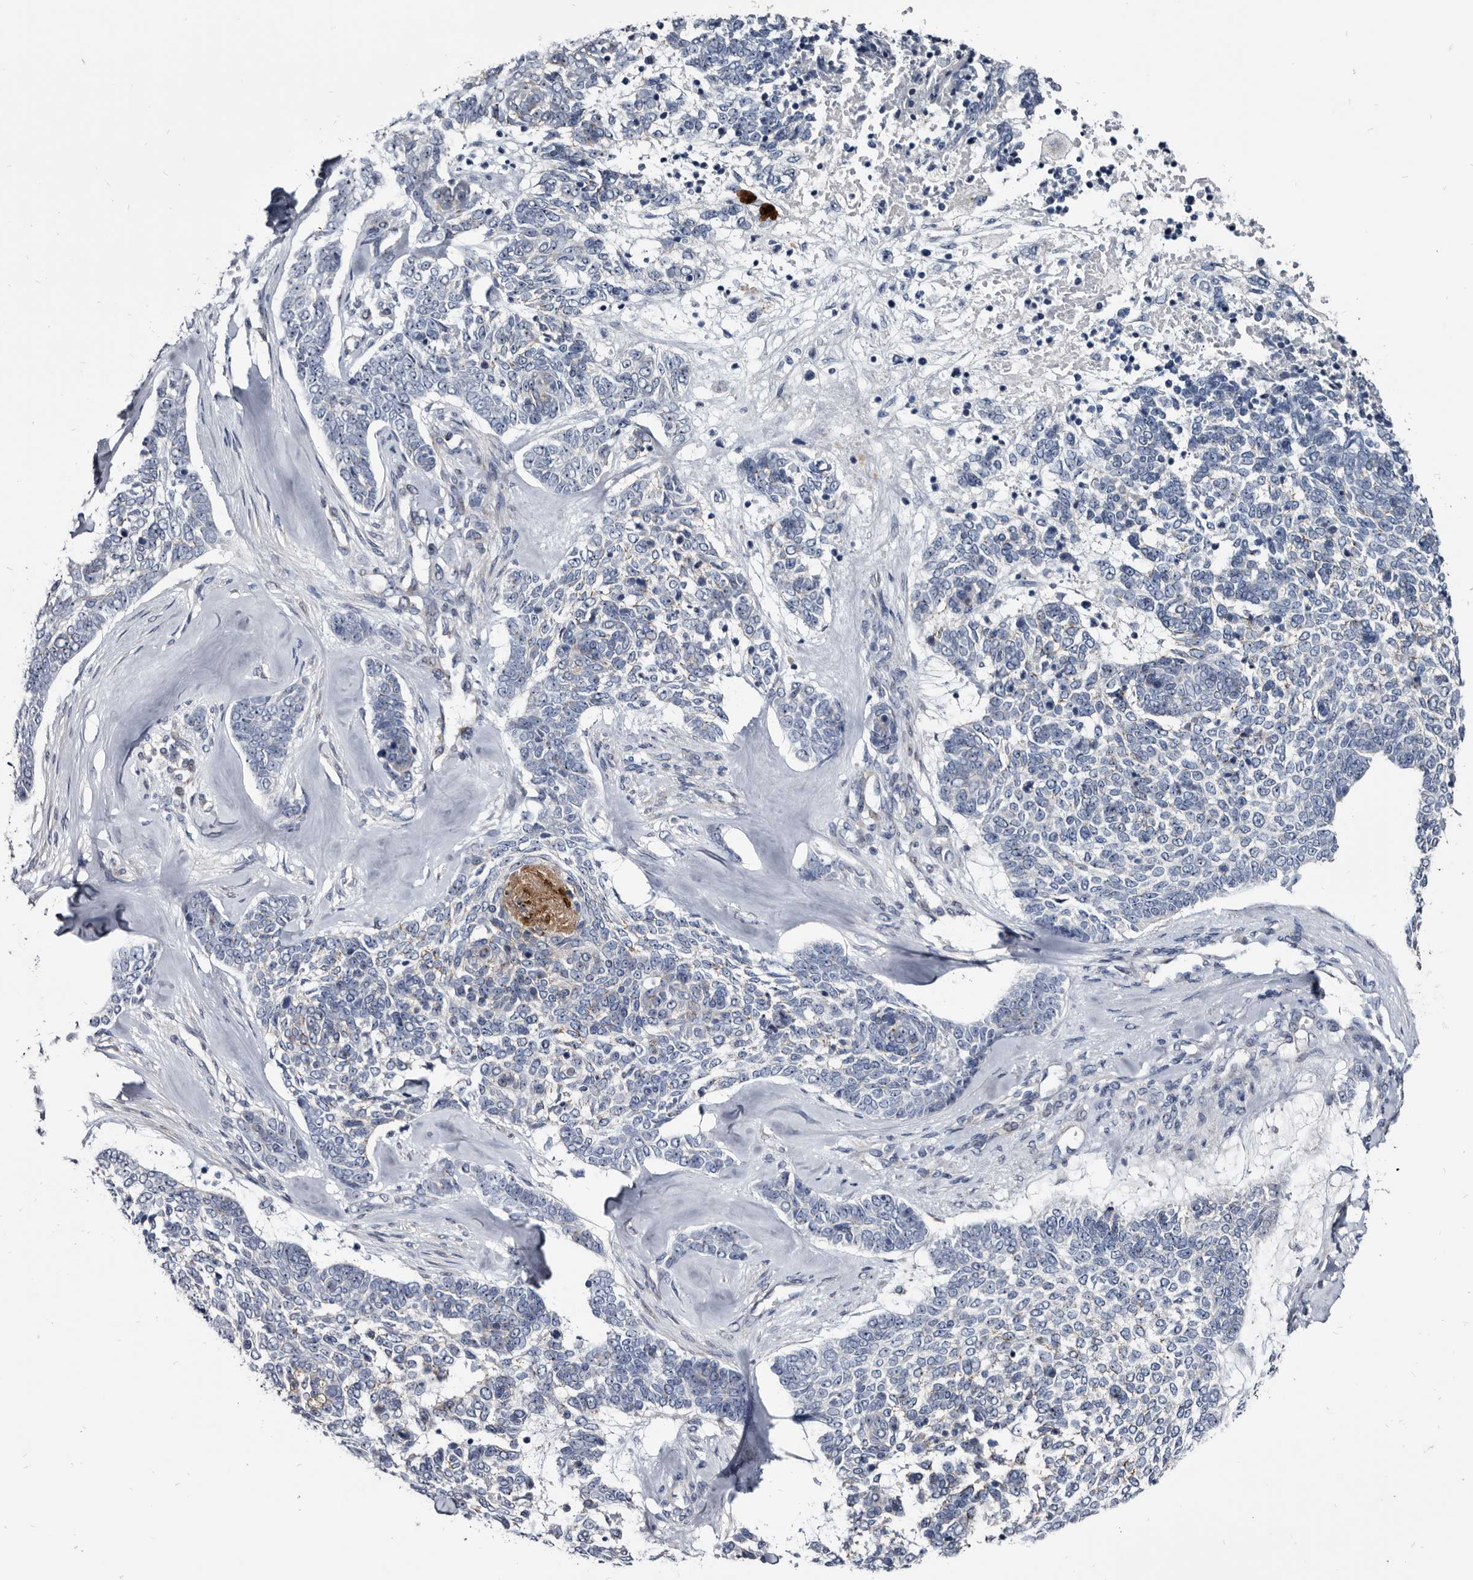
{"staining": {"intensity": "negative", "quantity": "none", "location": "none"}, "tissue": "skin cancer", "cell_type": "Tumor cells", "image_type": "cancer", "snomed": [{"axis": "morphology", "description": "Basal cell carcinoma"}, {"axis": "topography", "description": "Skin"}], "caption": "A high-resolution image shows IHC staining of skin cancer (basal cell carcinoma), which demonstrates no significant positivity in tumor cells. (DAB (3,3'-diaminobenzidine) immunohistochemistry (IHC) visualized using brightfield microscopy, high magnification).", "gene": "PRSS8", "patient": {"sex": "female", "age": 81}}